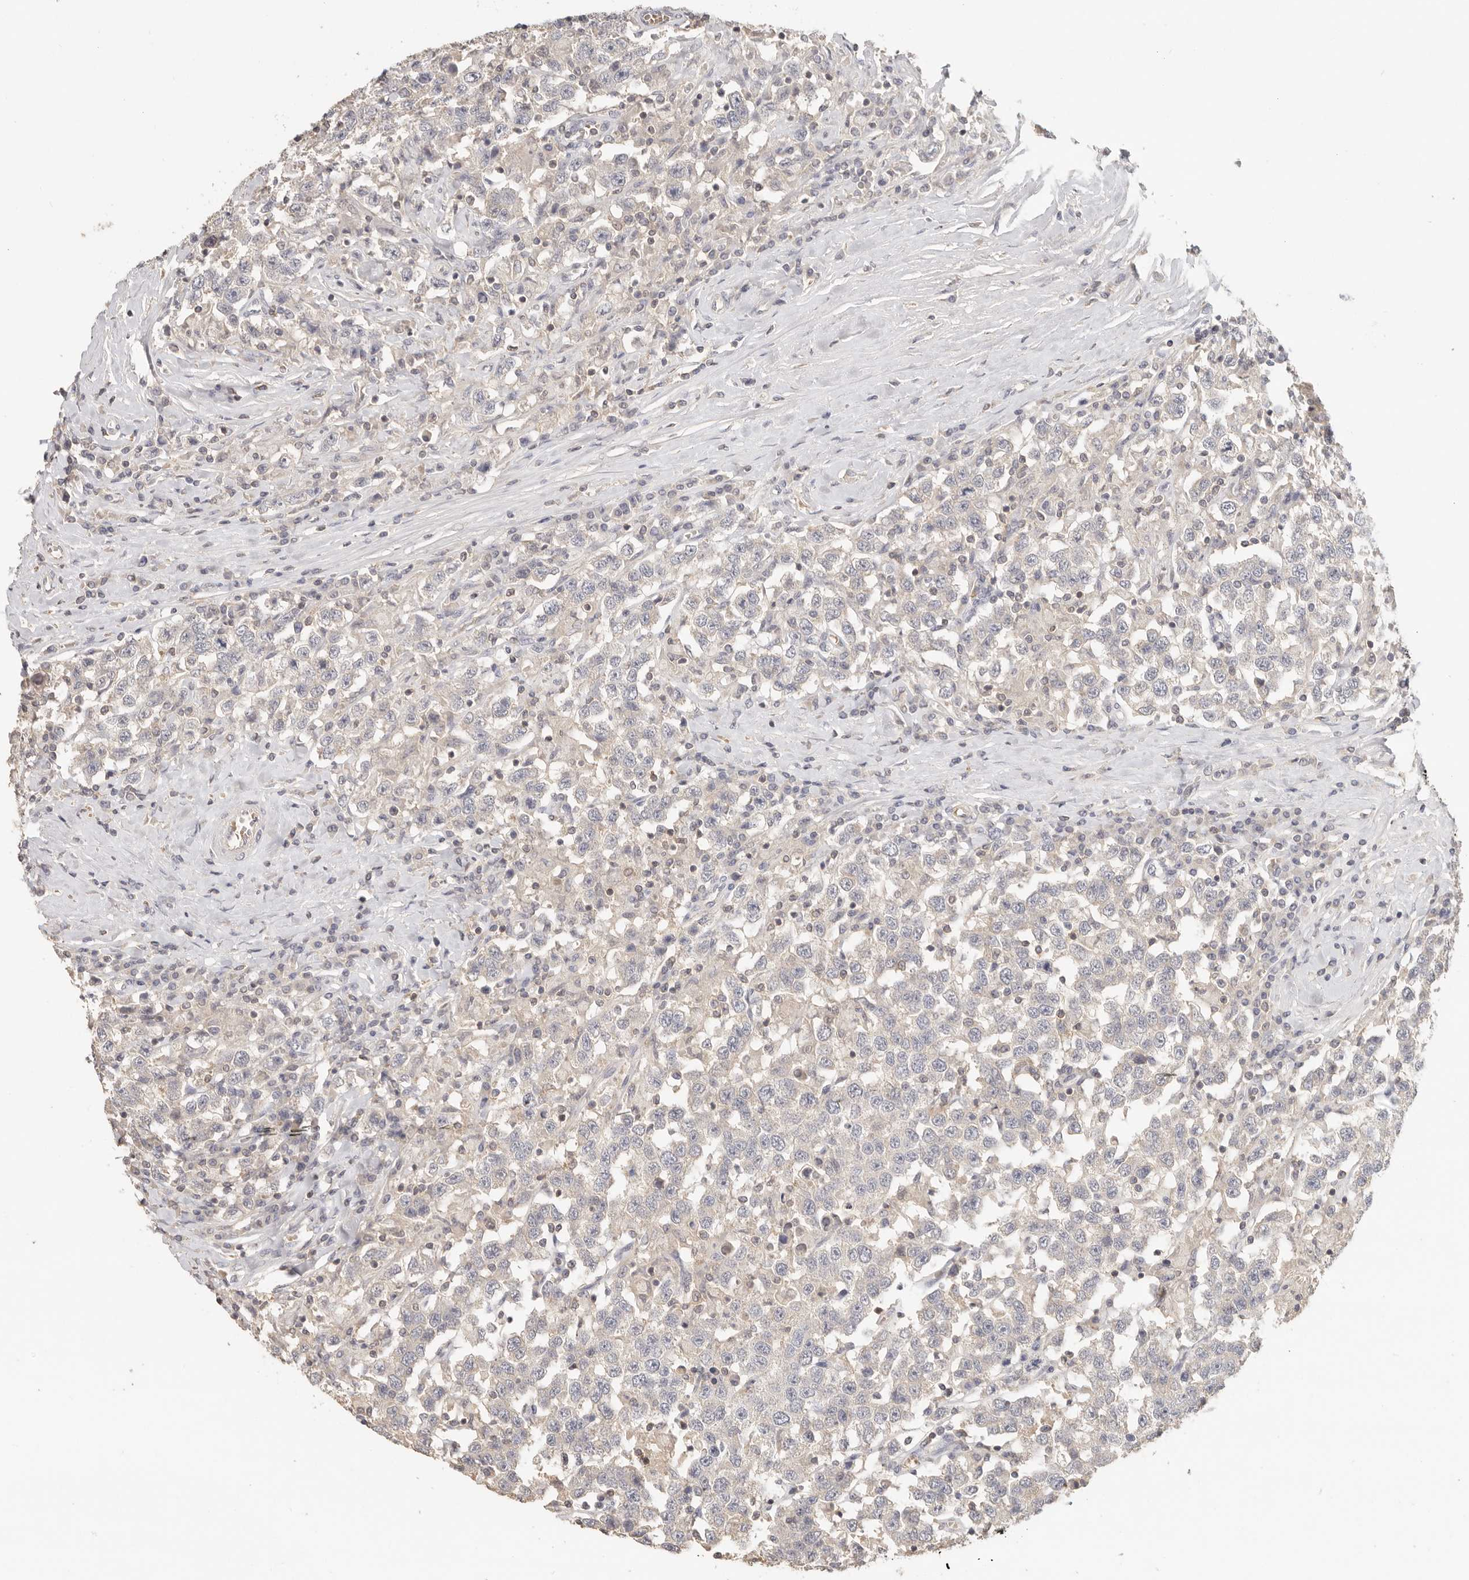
{"staining": {"intensity": "negative", "quantity": "none", "location": "none"}, "tissue": "testis cancer", "cell_type": "Tumor cells", "image_type": "cancer", "snomed": [{"axis": "morphology", "description": "Seminoma, NOS"}, {"axis": "topography", "description": "Testis"}], "caption": "DAB immunohistochemical staining of testis cancer (seminoma) demonstrates no significant staining in tumor cells.", "gene": "CSK", "patient": {"sex": "male", "age": 41}}